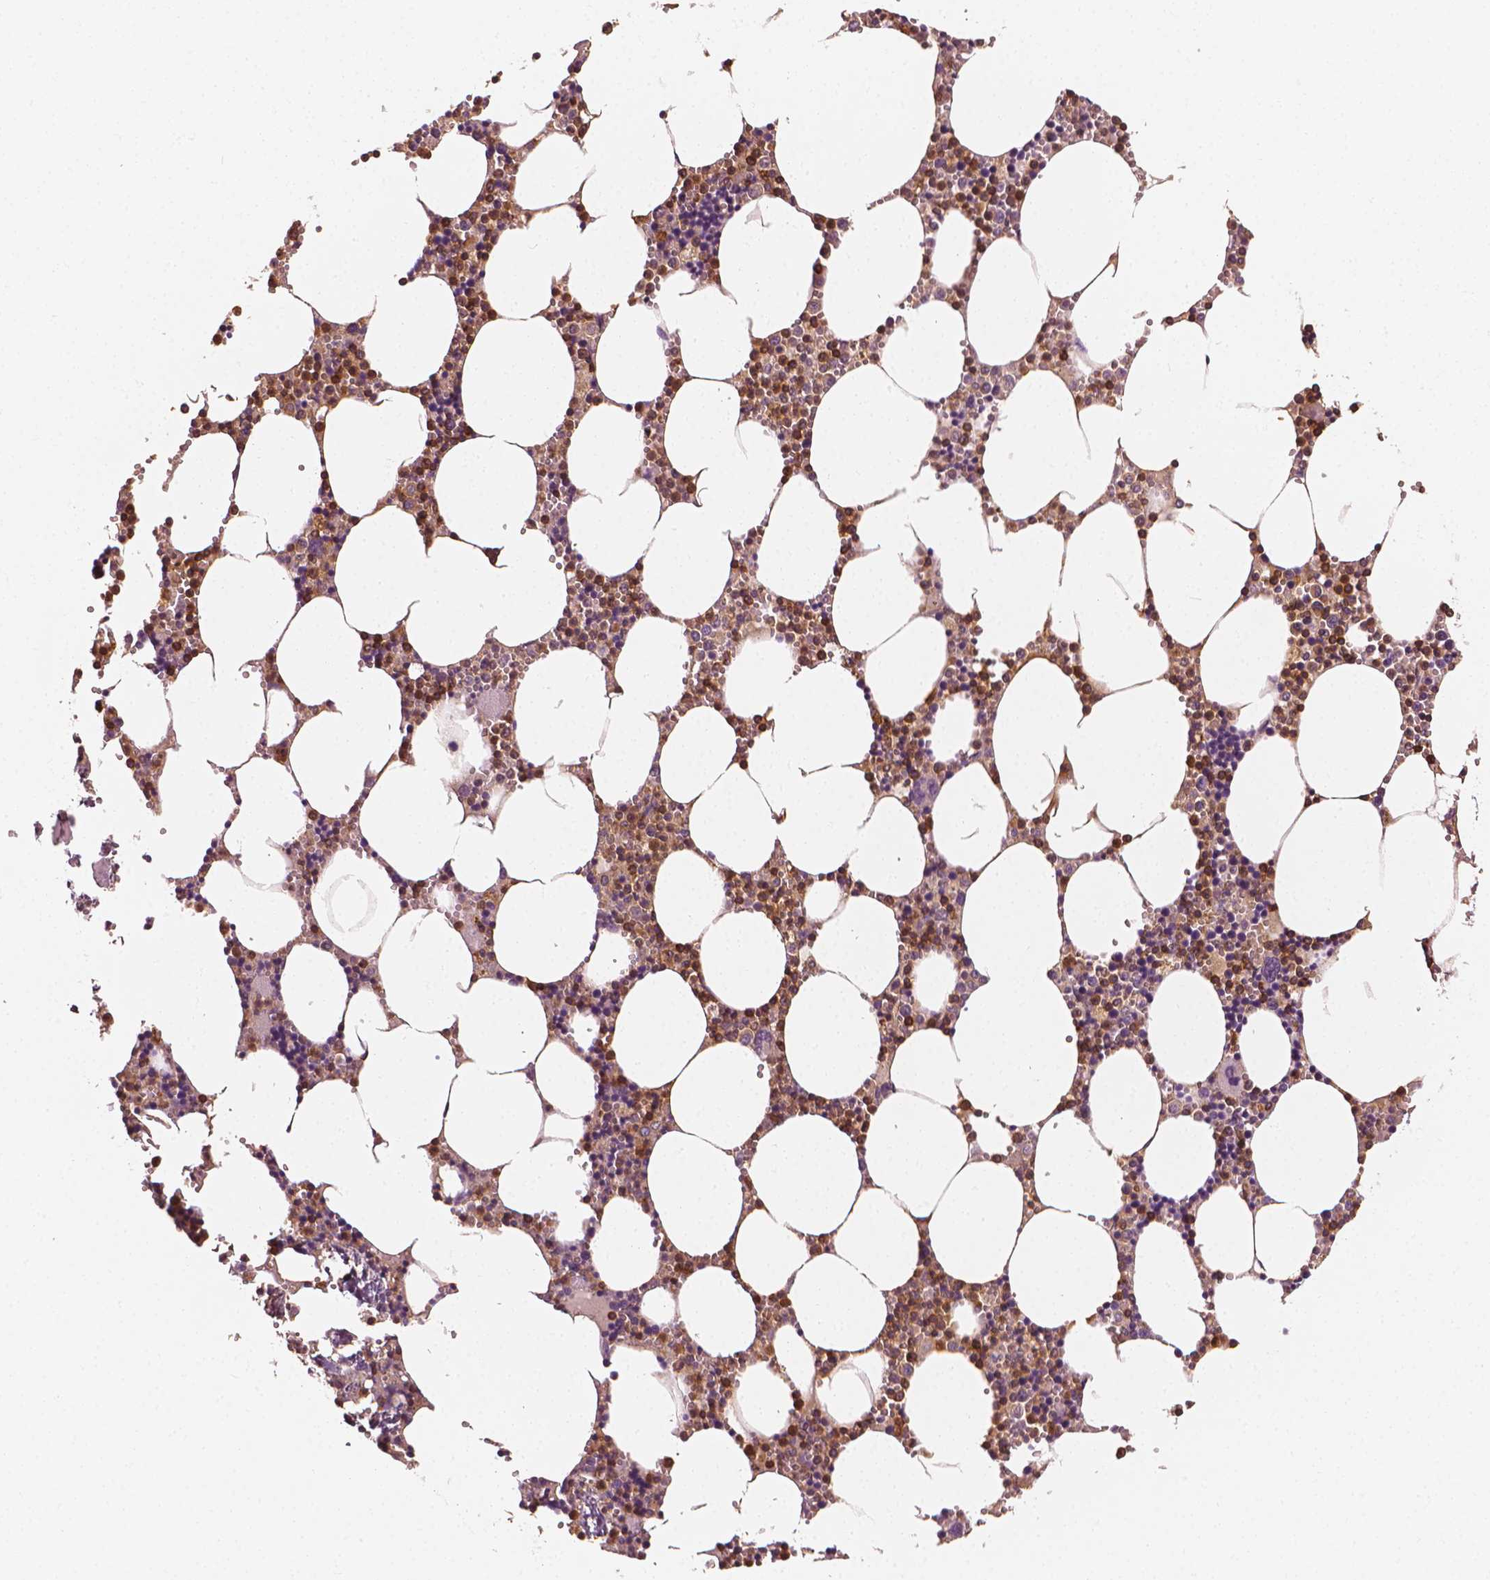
{"staining": {"intensity": "moderate", "quantity": ">75%", "location": "cytoplasmic/membranous"}, "tissue": "bone marrow", "cell_type": "Hematopoietic cells", "image_type": "normal", "snomed": [{"axis": "morphology", "description": "Normal tissue, NOS"}, {"axis": "topography", "description": "Bone marrow"}], "caption": "The histopathology image displays immunohistochemical staining of normal bone marrow. There is moderate cytoplasmic/membranous staining is identified in about >75% of hematopoietic cells. The staining was performed using DAB (3,3'-diaminobenzidine) to visualize the protein expression in brown, while the nuclei were stained in blue with hematoxylin (Magnification: 20x).", "gene": "PTPRC", "patient": {"sex": "male", "age": 54}}